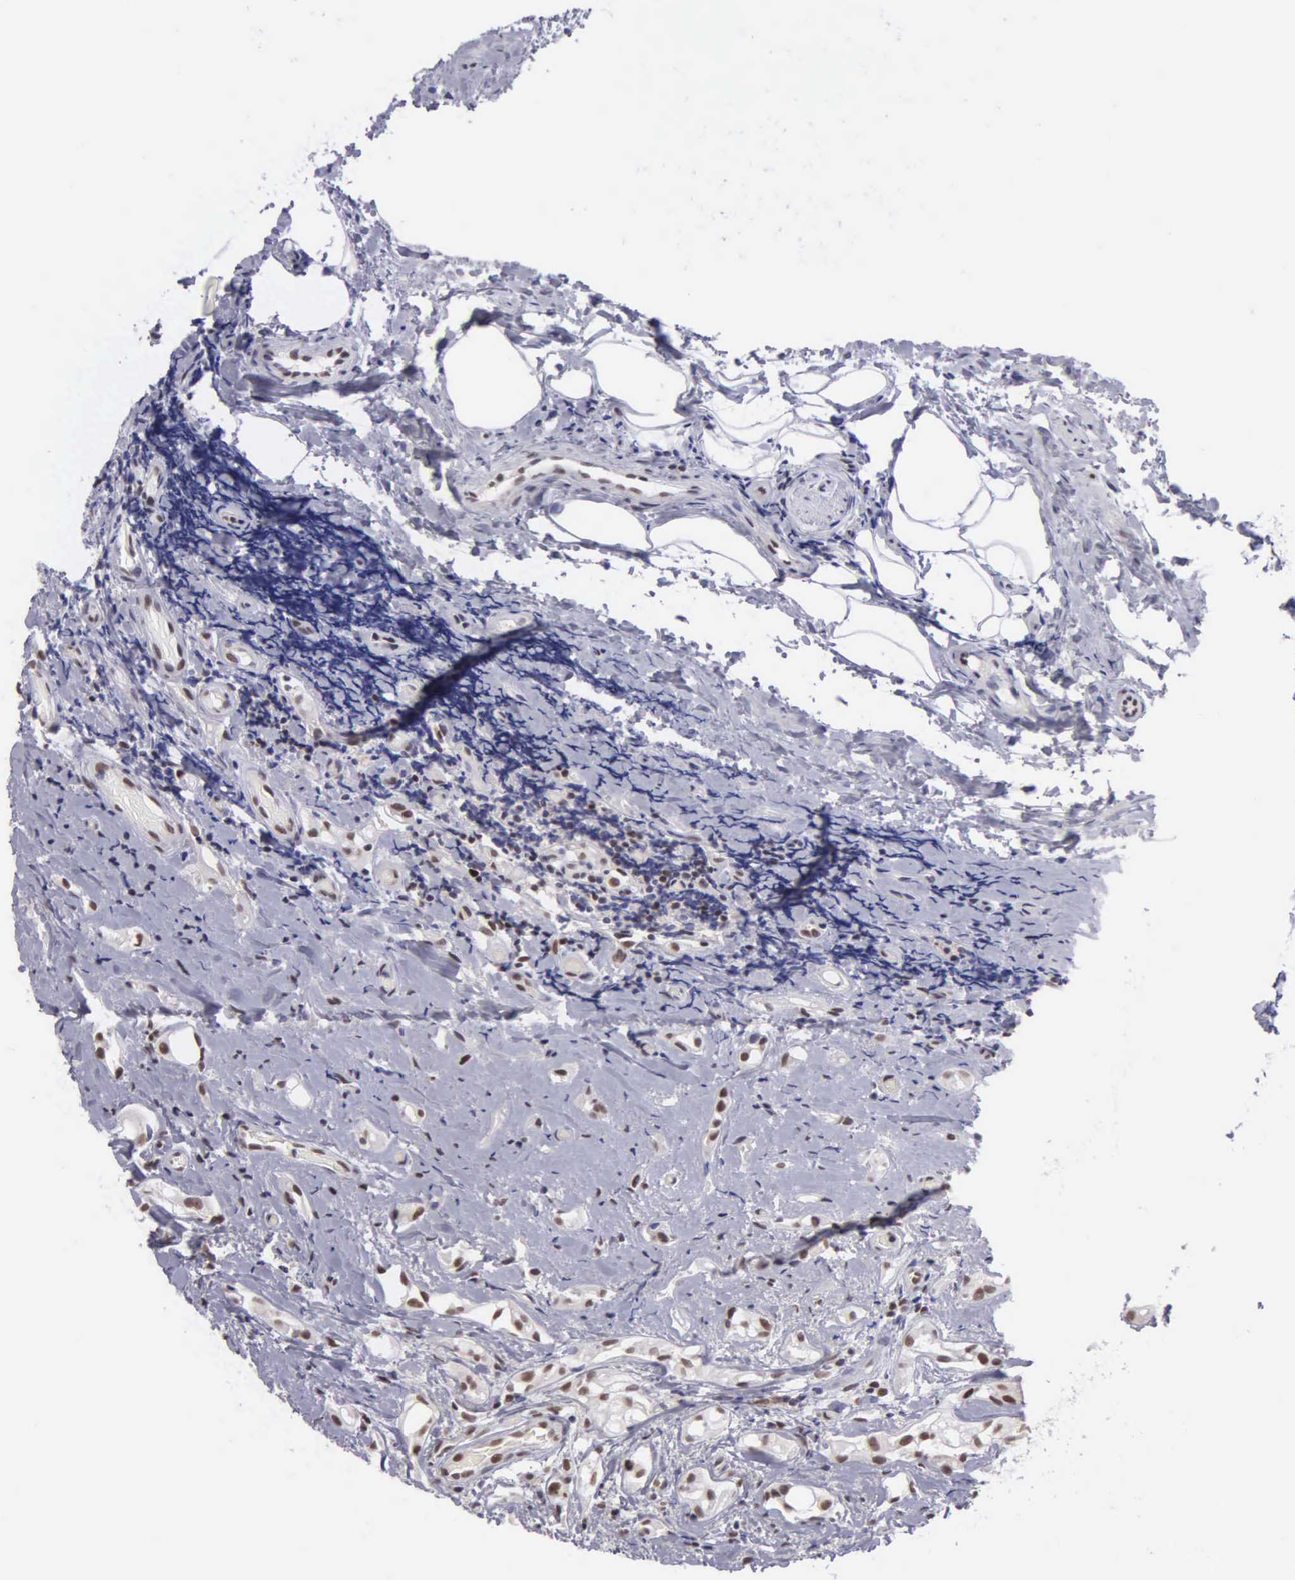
{"staining": {"intensity": "strong", "quantity": ">75%", "location": "nuclear"}, "tissue": "epididymis", "cell_type": "Glandular cells", "image_type": "normal", "snomed": [{"axis": "morphology", "description": "Normal tissue, NOS"}, {"axis": "topography", "description": "Epididymis"}], "caption": "An IHC image of benign tissue is shown. Protein staining in brown shows strong nuclear positivity in epididymis within glandular cells. Nuclei are stained in blue.", "gene": "UBR7", "patient": {"sex": "male", "age": 74}}